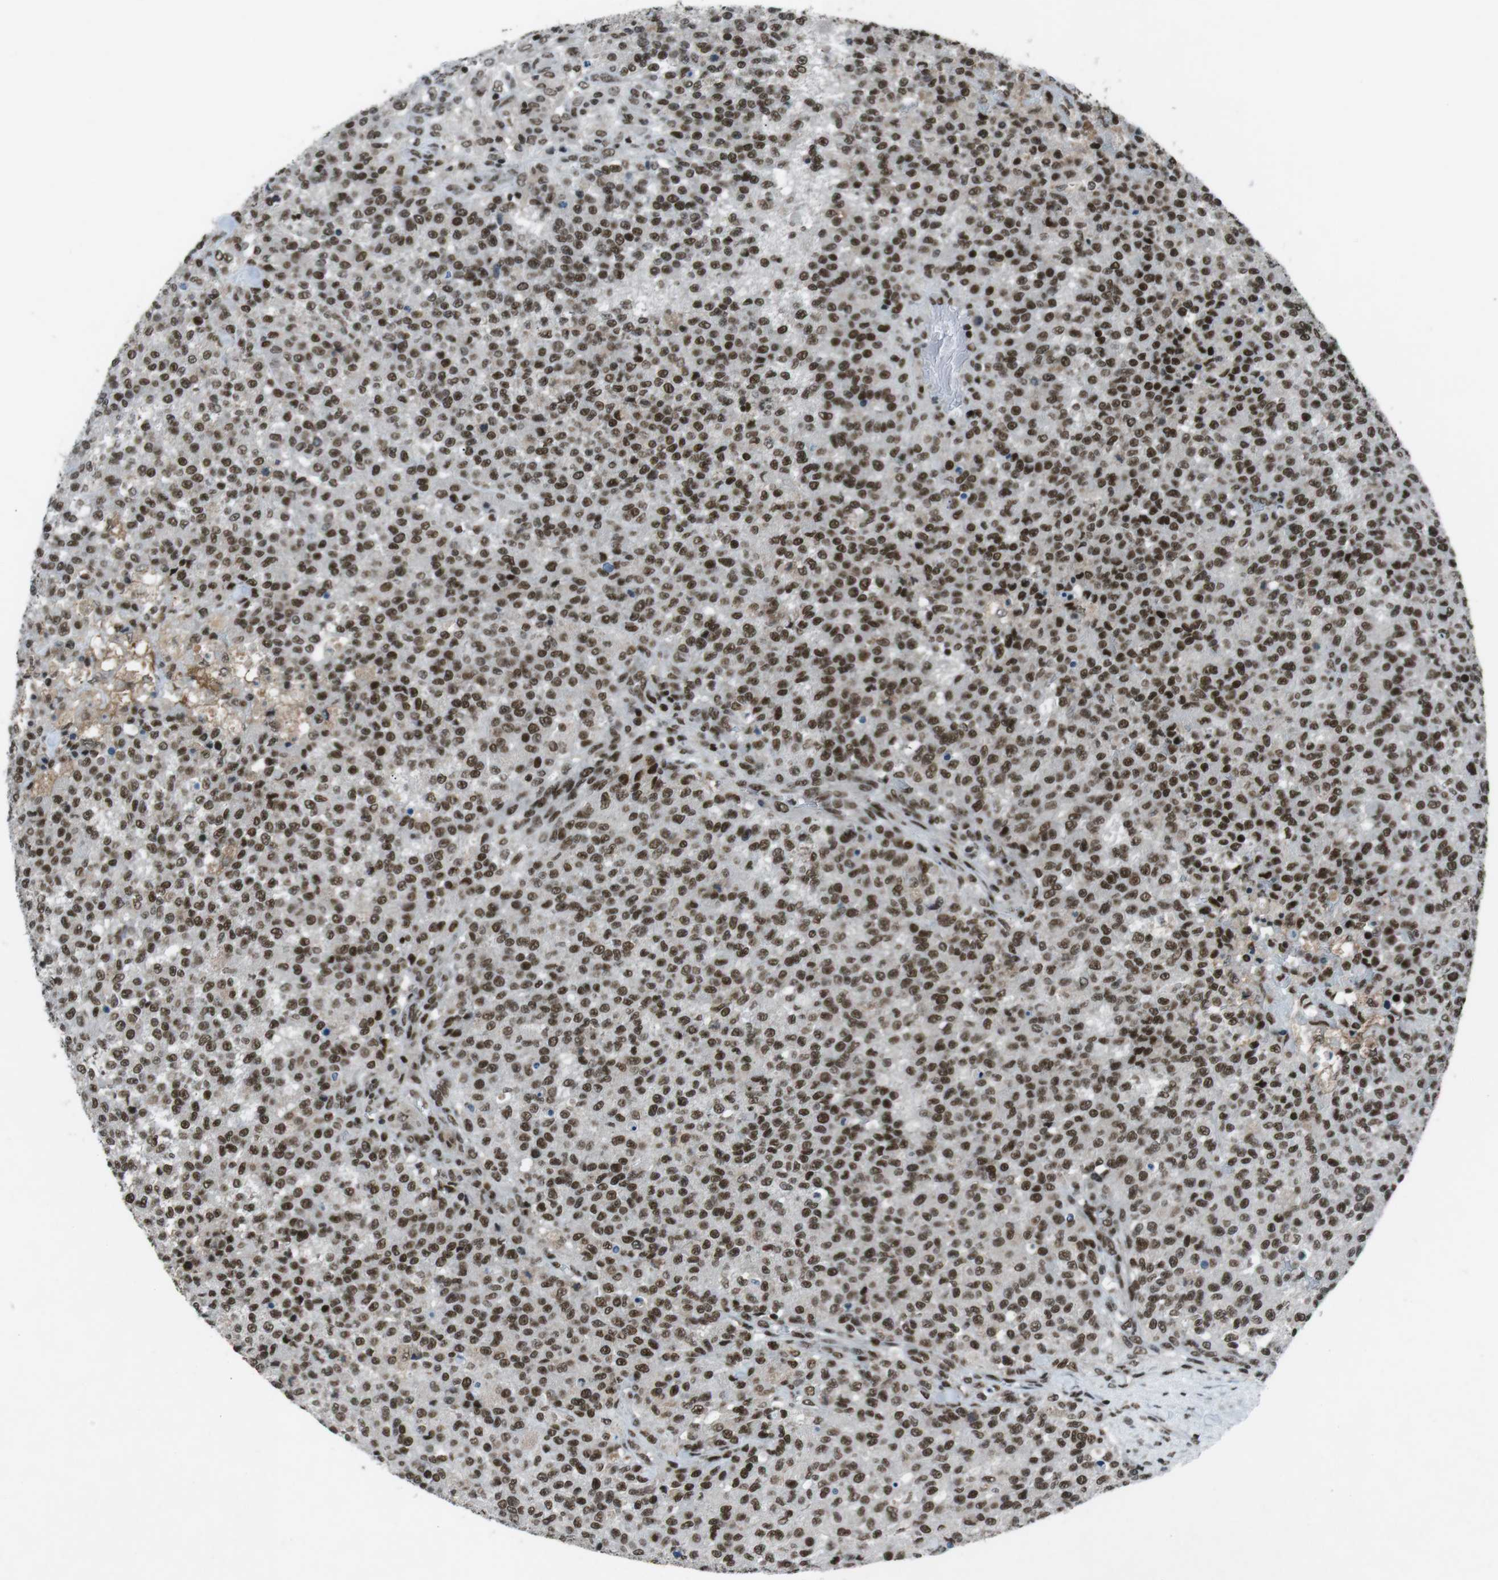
{"staining": {"intensity": "strong", "quantity": ">75%", "location": "nuclear"}, "tissue": "testis cancer", "cell_type": "Tumor cells", "image_type": "cancer", "snomed": [{"axis": "morphology", "description": "Seminoma, NOS"}, {"axis": "topography", "description": "Testis"}], "caption": "The photomicrograph reveals a brown stain indicating the presence of a protein in the nuclear of tumor cells in testis cancer (seminoma).", "gene": "TAF1", "patient": {"sex": "male", "age": 59}}